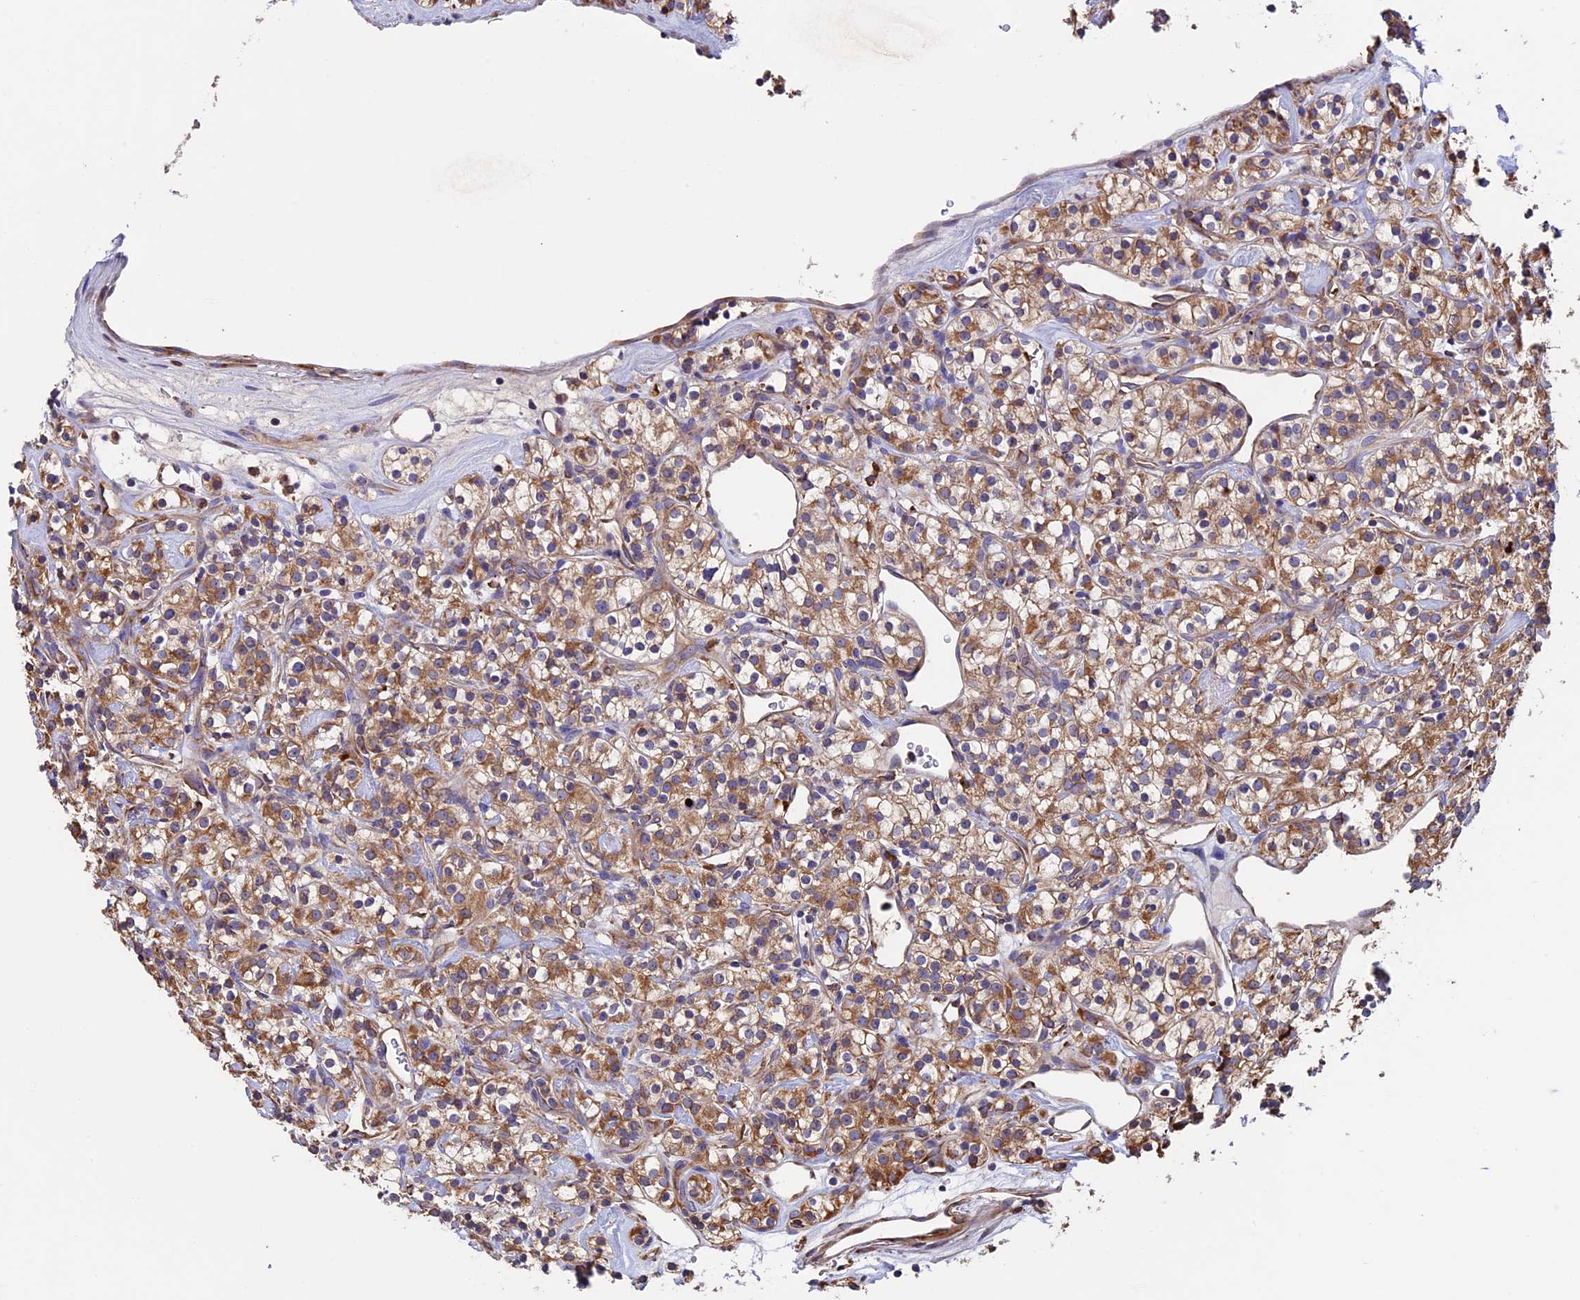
{"staining": {"intensity": "moderate", "quantity": ">75%", "location": "cytoplasmic/membranous"}, "tissue": "renal cancer", "cell_type": "Tumor cells", "image_type": "cancer", "snomed": [{"axis": "morphology", "description": "Adenocarcinoma, NOS"}, {"axis": "topography", "description": "Kidney"}], "caption": "Tumor cells reveal medium levels of moderate cytoplasmic/membranous expression in about >75% of cells in renal cancer. The staining was performed using DAB (3,3'-diaminobenzidine) to visualize the protein expression in brown, while the nuclei were stained in blue with hematoxylin (Magnification: 20x).", "gene": "BTBD3", "patient": {"sex": "male", "age": 77}}